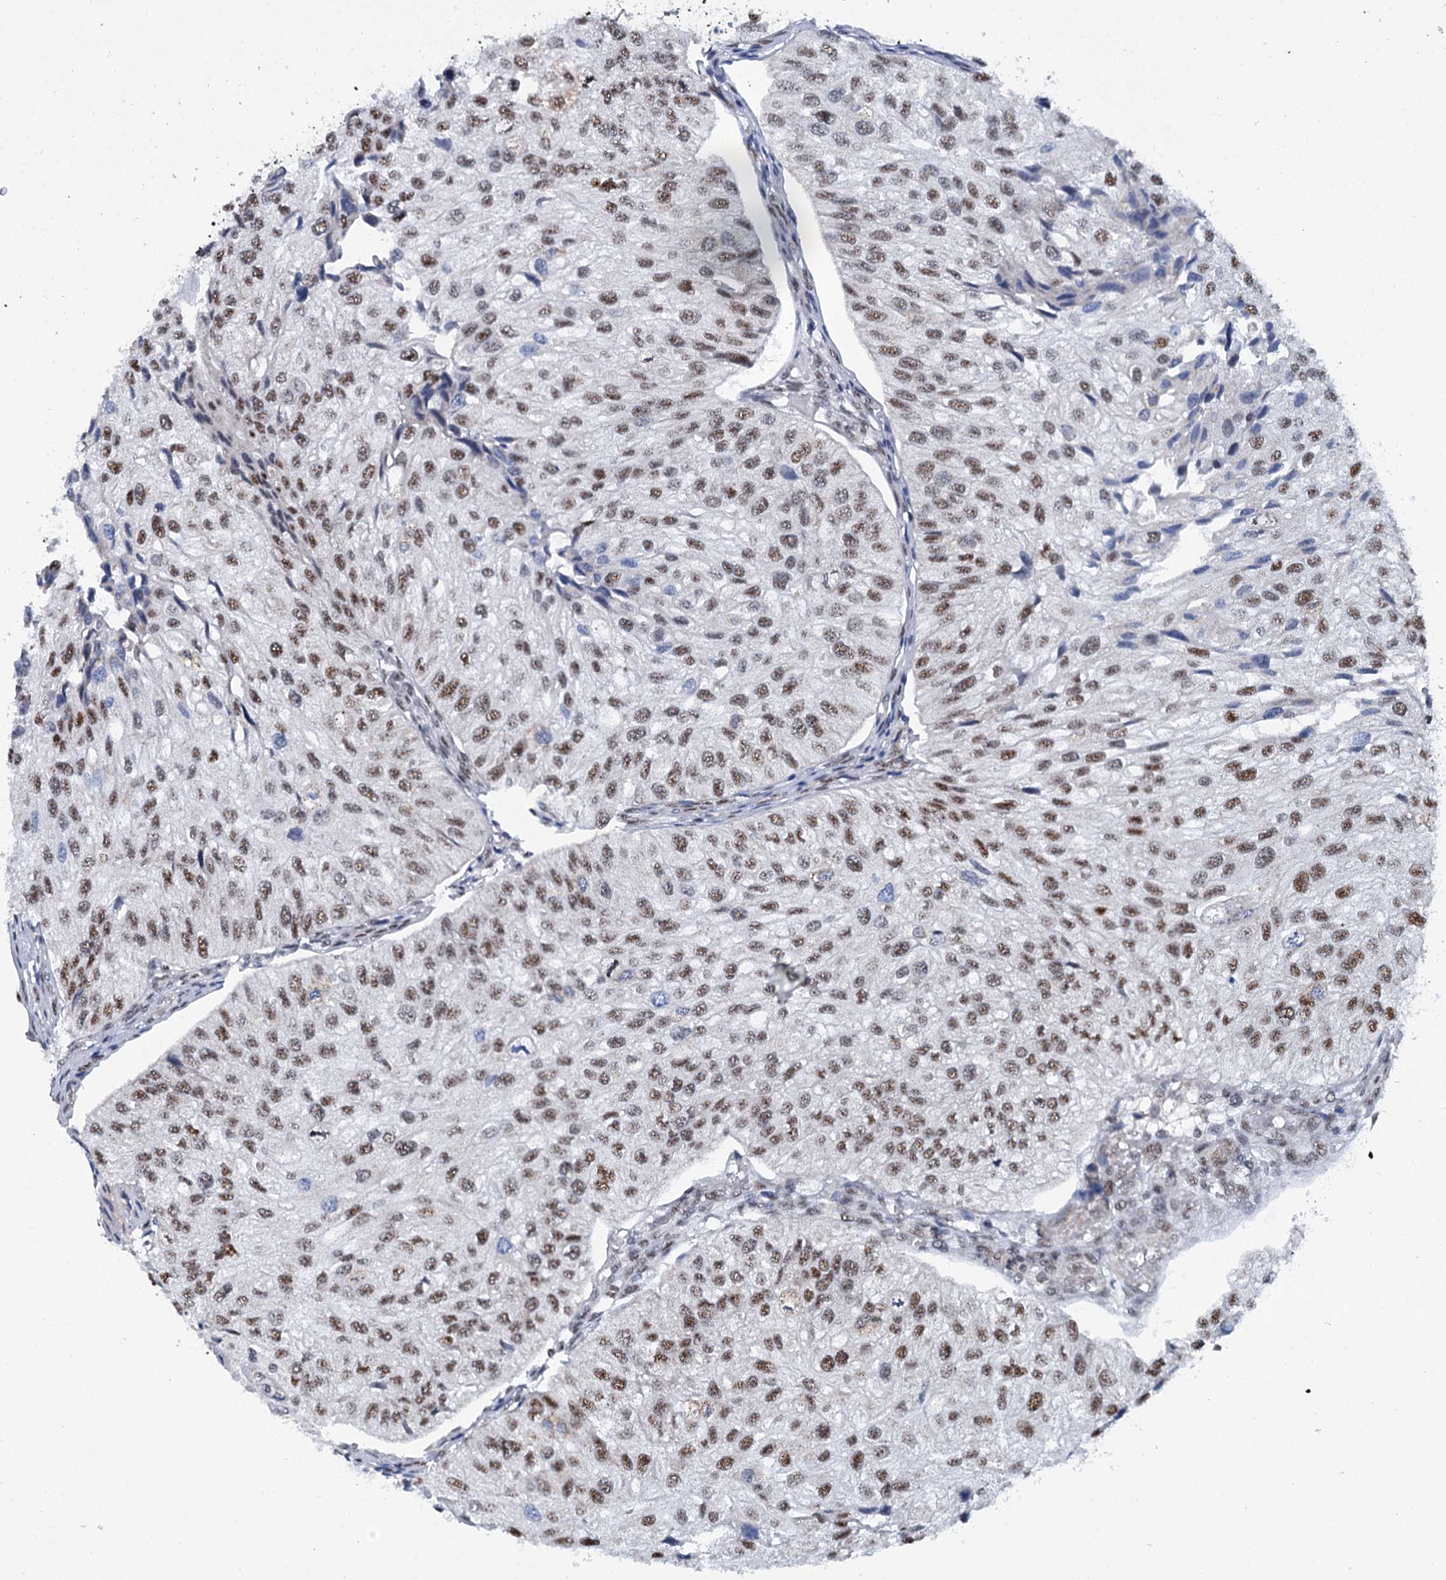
{"staining": {"intensity": "moderate", "quantity": ">75%", "location": "nuclear"}, "tissue": "urothelial cancer", "cell_type": "Tumor cells", "image_type": "cancer", "snomed": [{"axis": "morphology", "description": "Urothelial carcinoma, Low grade"}, {"axis": "topography", "description": "Urinary bladder"}], "caption": "High-magnification brightfield microscopy of urothelial cancer stained with DAB (brown) and counterstained with hematoxylin (blue). tumor cells exhibit moderate nuclear expression is seen in approximately>75% of cells.", "gene": "SREK1", "patient": {"sex": "female", "age": 89}}